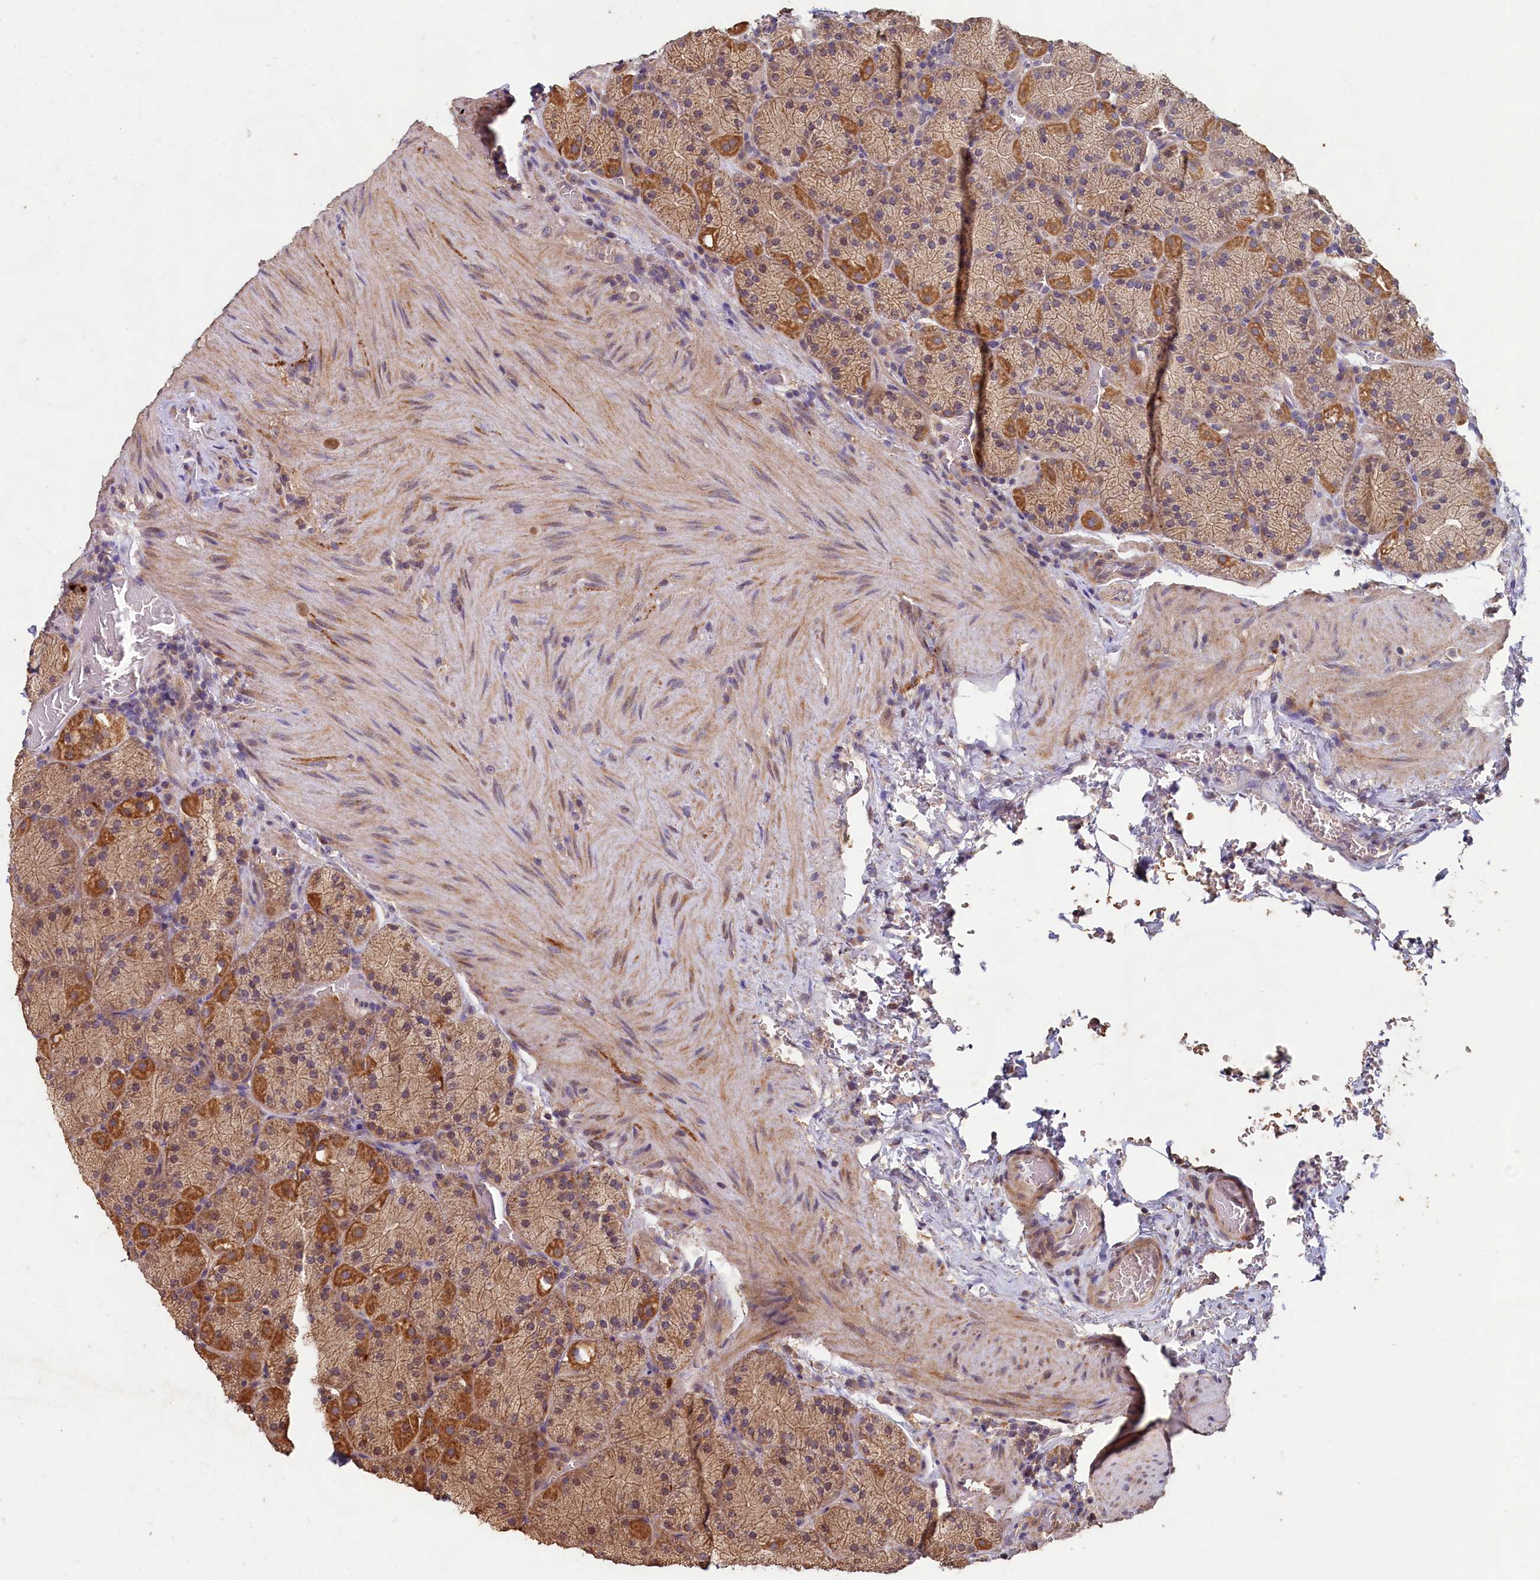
{"staining": {"intensity": "moderate", "quantity": ">75%", "location": "cytoplasmic/membranous"}, "tissue": "stomach", "cell_type": "Glandular cells", "image_type": "normal", "snomed": [{"axis": "morphology", "description": "Normal tissue, NOS"}, {"axis": "topography", "description": "Stomach, upper"}, {"axis": "topography", "description": "Stomach, lower"}], "caption": "High-magnification brightfield microscopy of normal stomach stained with DAB (brown) and counterstained with hematoxylin (blue). glandular cells exhibit moderate cytoplasmic/membranous expression is appreciated in about>75% of cells.", "gene": "FUNDC1", "patient": {"sex": "male", "age": 80}}